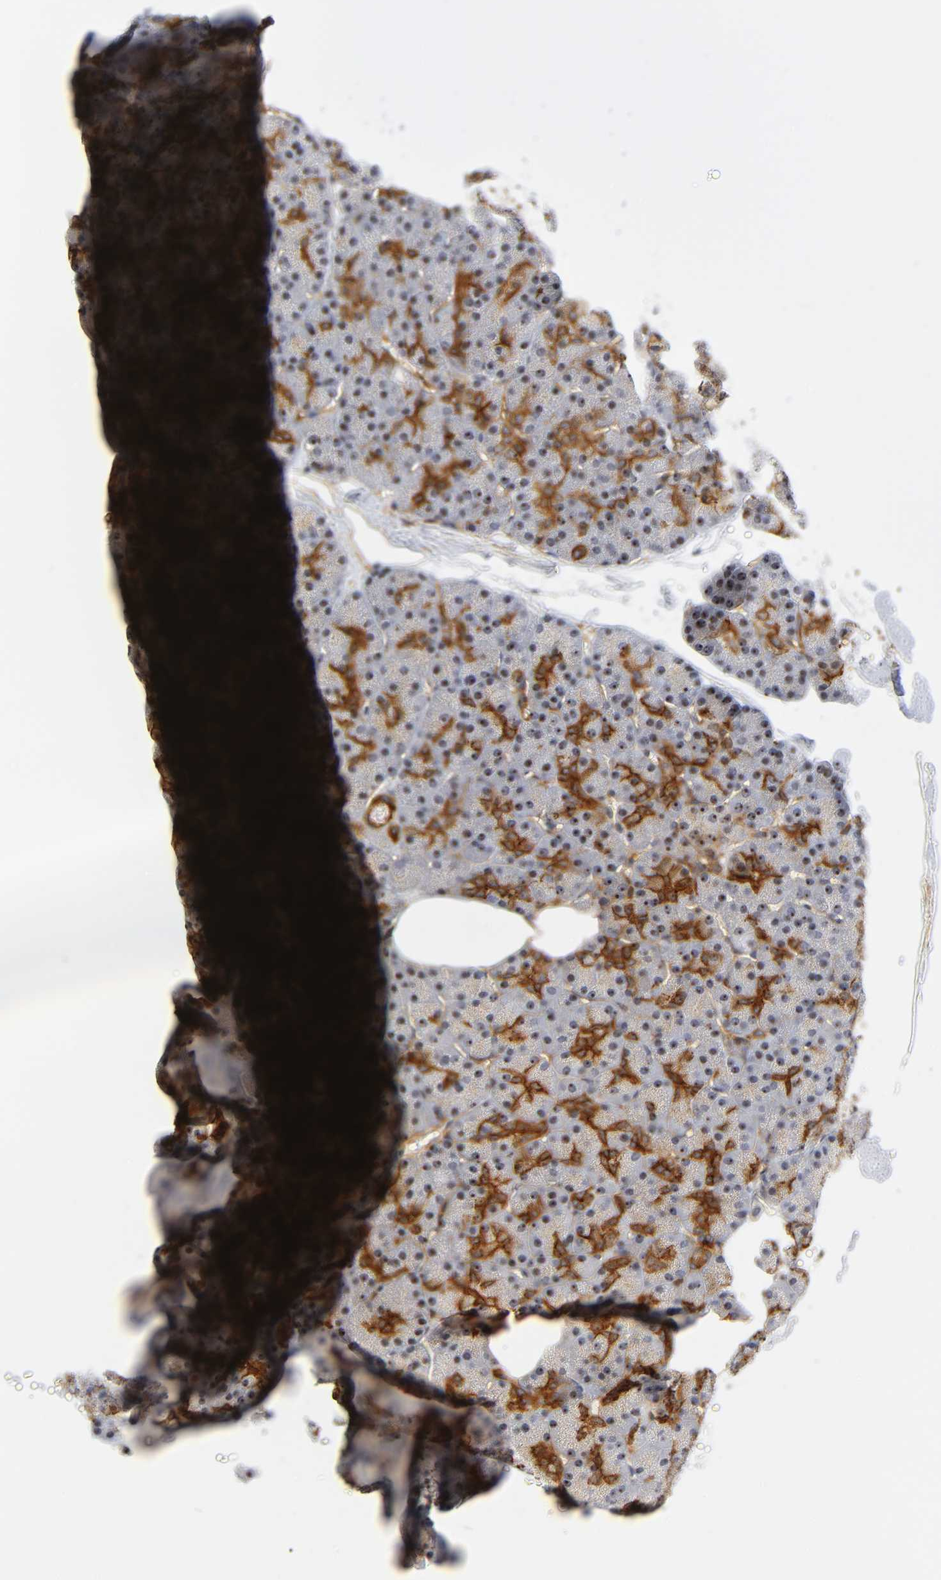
{"staining": {"intensity": "strong", "quantity": ">75%", "location": "cytoplasmic/membranous,nuclear"}, "tissue": "pancreas", "cell_type": "Exocrine glandular cells", "image_type": "normal", "snomed": [{"axis": "morphology", "description": "Normal tissue, NOS"}, {"axis": "topography", "description": "Pancreas"}], "caption": "Immunohistochemical staining of benign human pancreas demonstrates strong cytoplasmic/membranous,nuclear protein expression in approximately >75% of exocrine glandular cells.", "gene": "PLD1", "patient": {"sex": "female", "age": 35}}